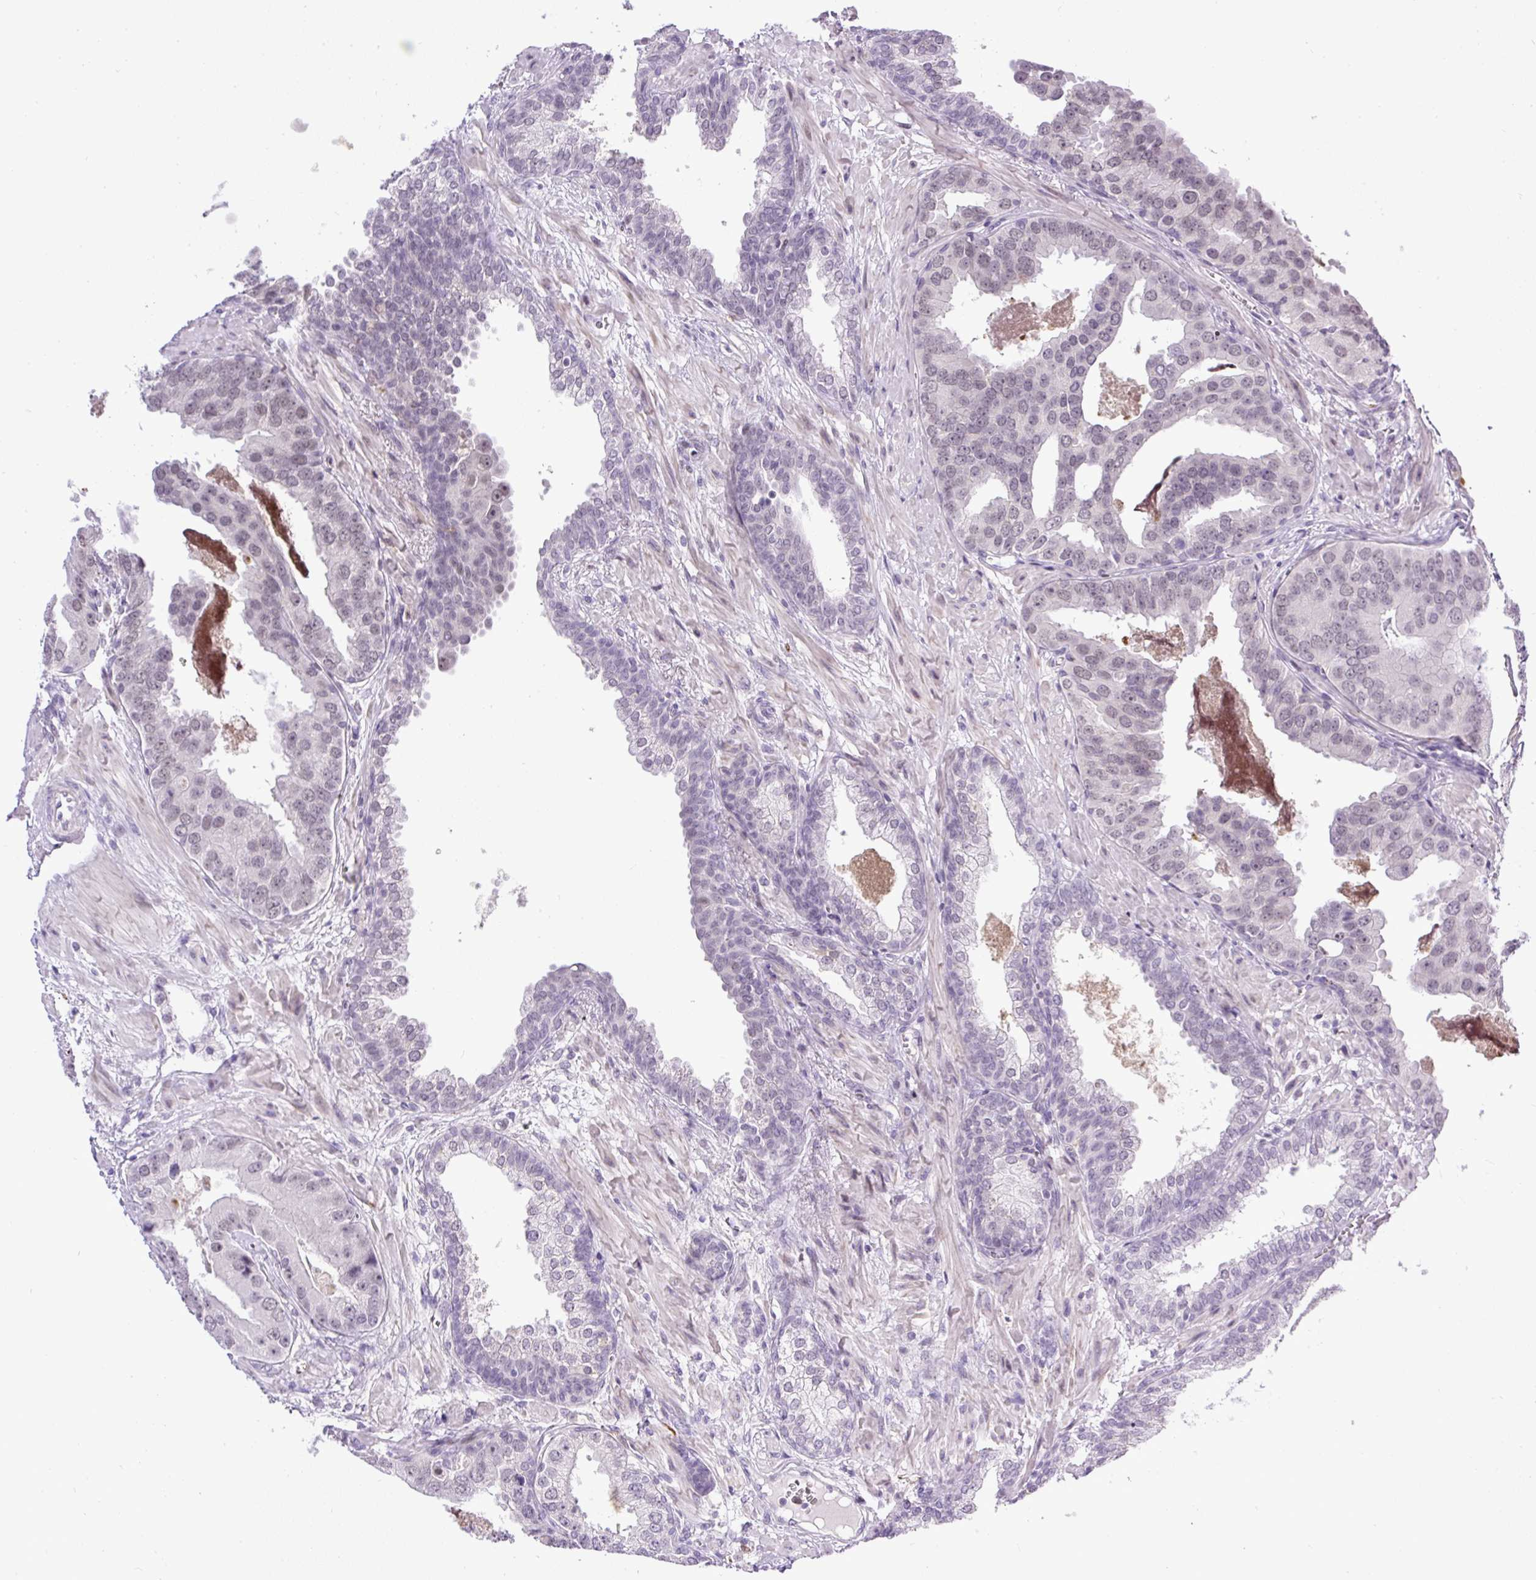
{"staining": {"intensity": "negative", "quantity": "none", "location": "none"}, "tissue": "prostate cancer", "cell_type": "Tumor cells", "image_type": "cancer", "snomed": [{"axis": "morphology", "description": "Adenocarcinoma, High grade"}, {"axis": "topography", "description": "Prostate"}], "caption": "IHC micrograph of human prostate adenocarcinoma (high-grade) stained for a protein (brown), which demonstrates no expression in tumor cells.", "gene": "WNT10B", "patient": {"sex": "male", "age": 71}}